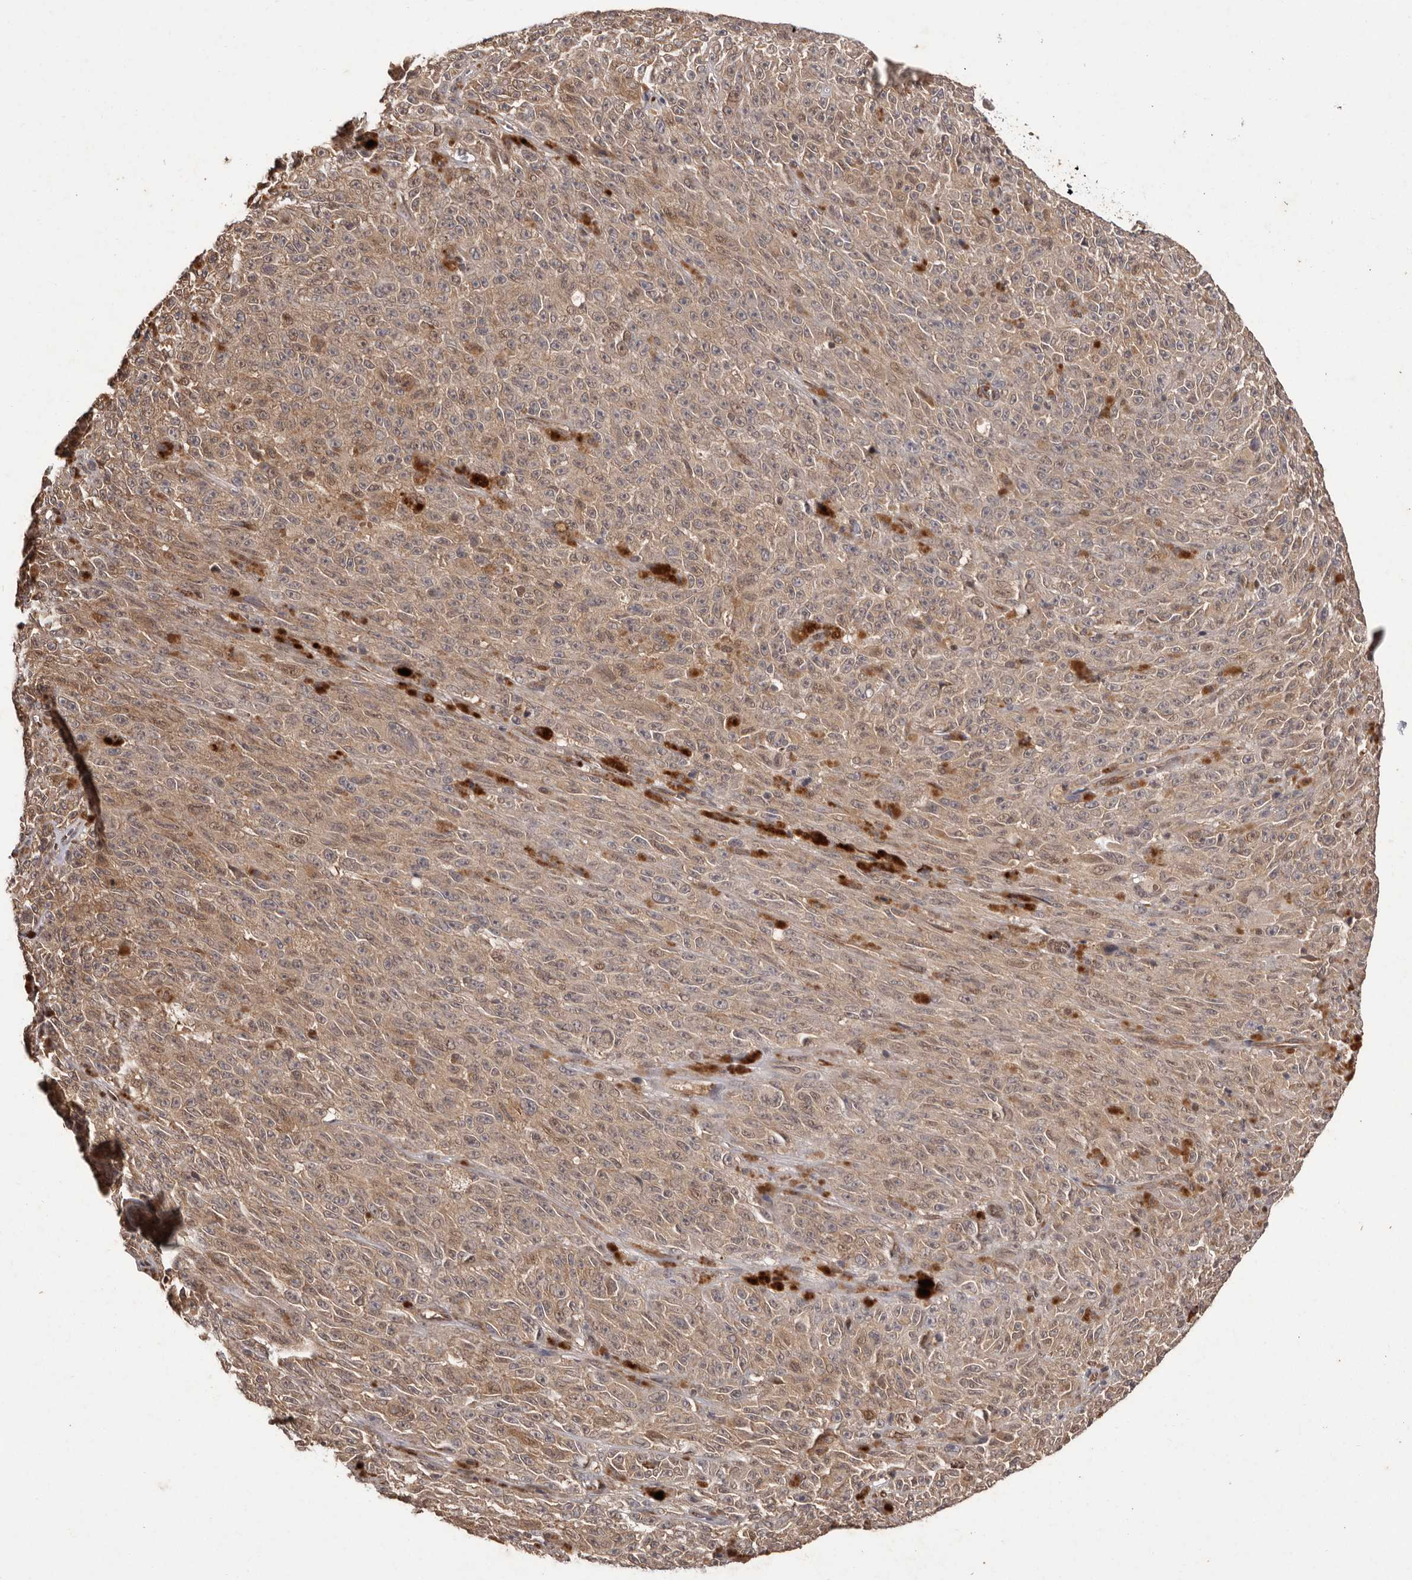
{"staining": {"intensity": "weak", "quantity": ">75%", "location": "cytoplasmic/membranous"}, "tissue": "melanoma", "cell_type": "Tumor cells", "image_type": "cancer", "snomed": [{"axis": "morphology", "description": "Malignant melanoma, NOS"}, {"axis": "topography", "description": "Skin"}], "caption": "A brown stain shows weak cytoplasmic/membranous expression of a protein in human malignant melanoma tumor cells.", "gene": "LRGUK", "patient": {"sex": "female", "age": 82}}